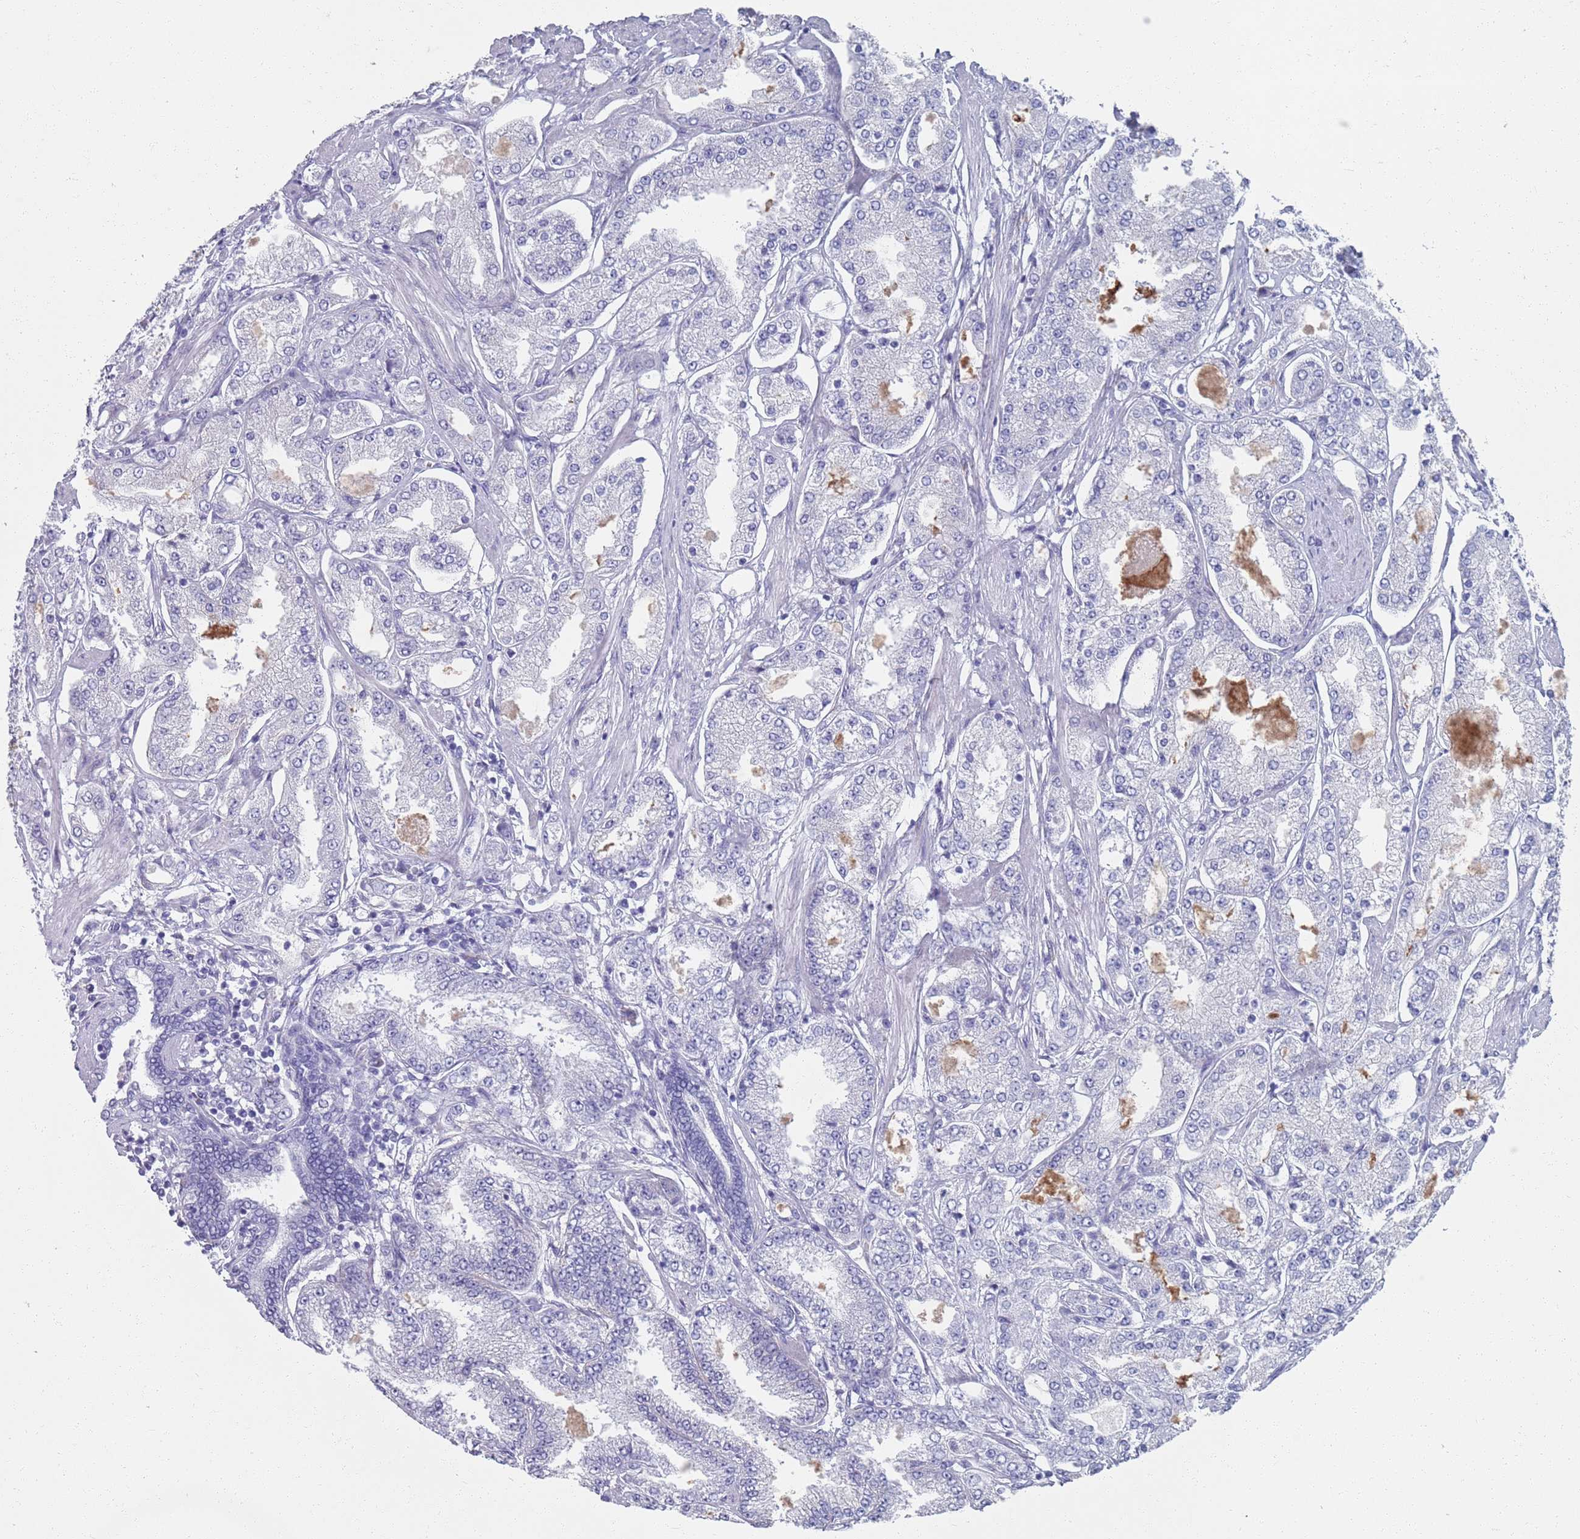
{"staining": {"intensity": "negative", "quantity": "none", "location": "none"}, "tissue": "prostate cancer", "cell_type": "Tumor cells", "image_type": "cancer", "snomed": [{"axis": "morphology", "description": "Adenocarcinoma, High grade"}, {"axis": "topography", "description": "Prostate"}], "caption": "High magnification brightfield microscopy of adenocarcinoma (high-grade) (prostate) stained with DAB (brown) and counterstained with hematoxylin (blue): tumor cells show no significant staining. (Stains: DAB (3,3'-diaminobenzidine) IHC with hematoxylin counter stain, Microscopy: brightfield microscopy at high magnification).", "gene": "PLOD1", "patient": {"sex": "male", "age": 69}}